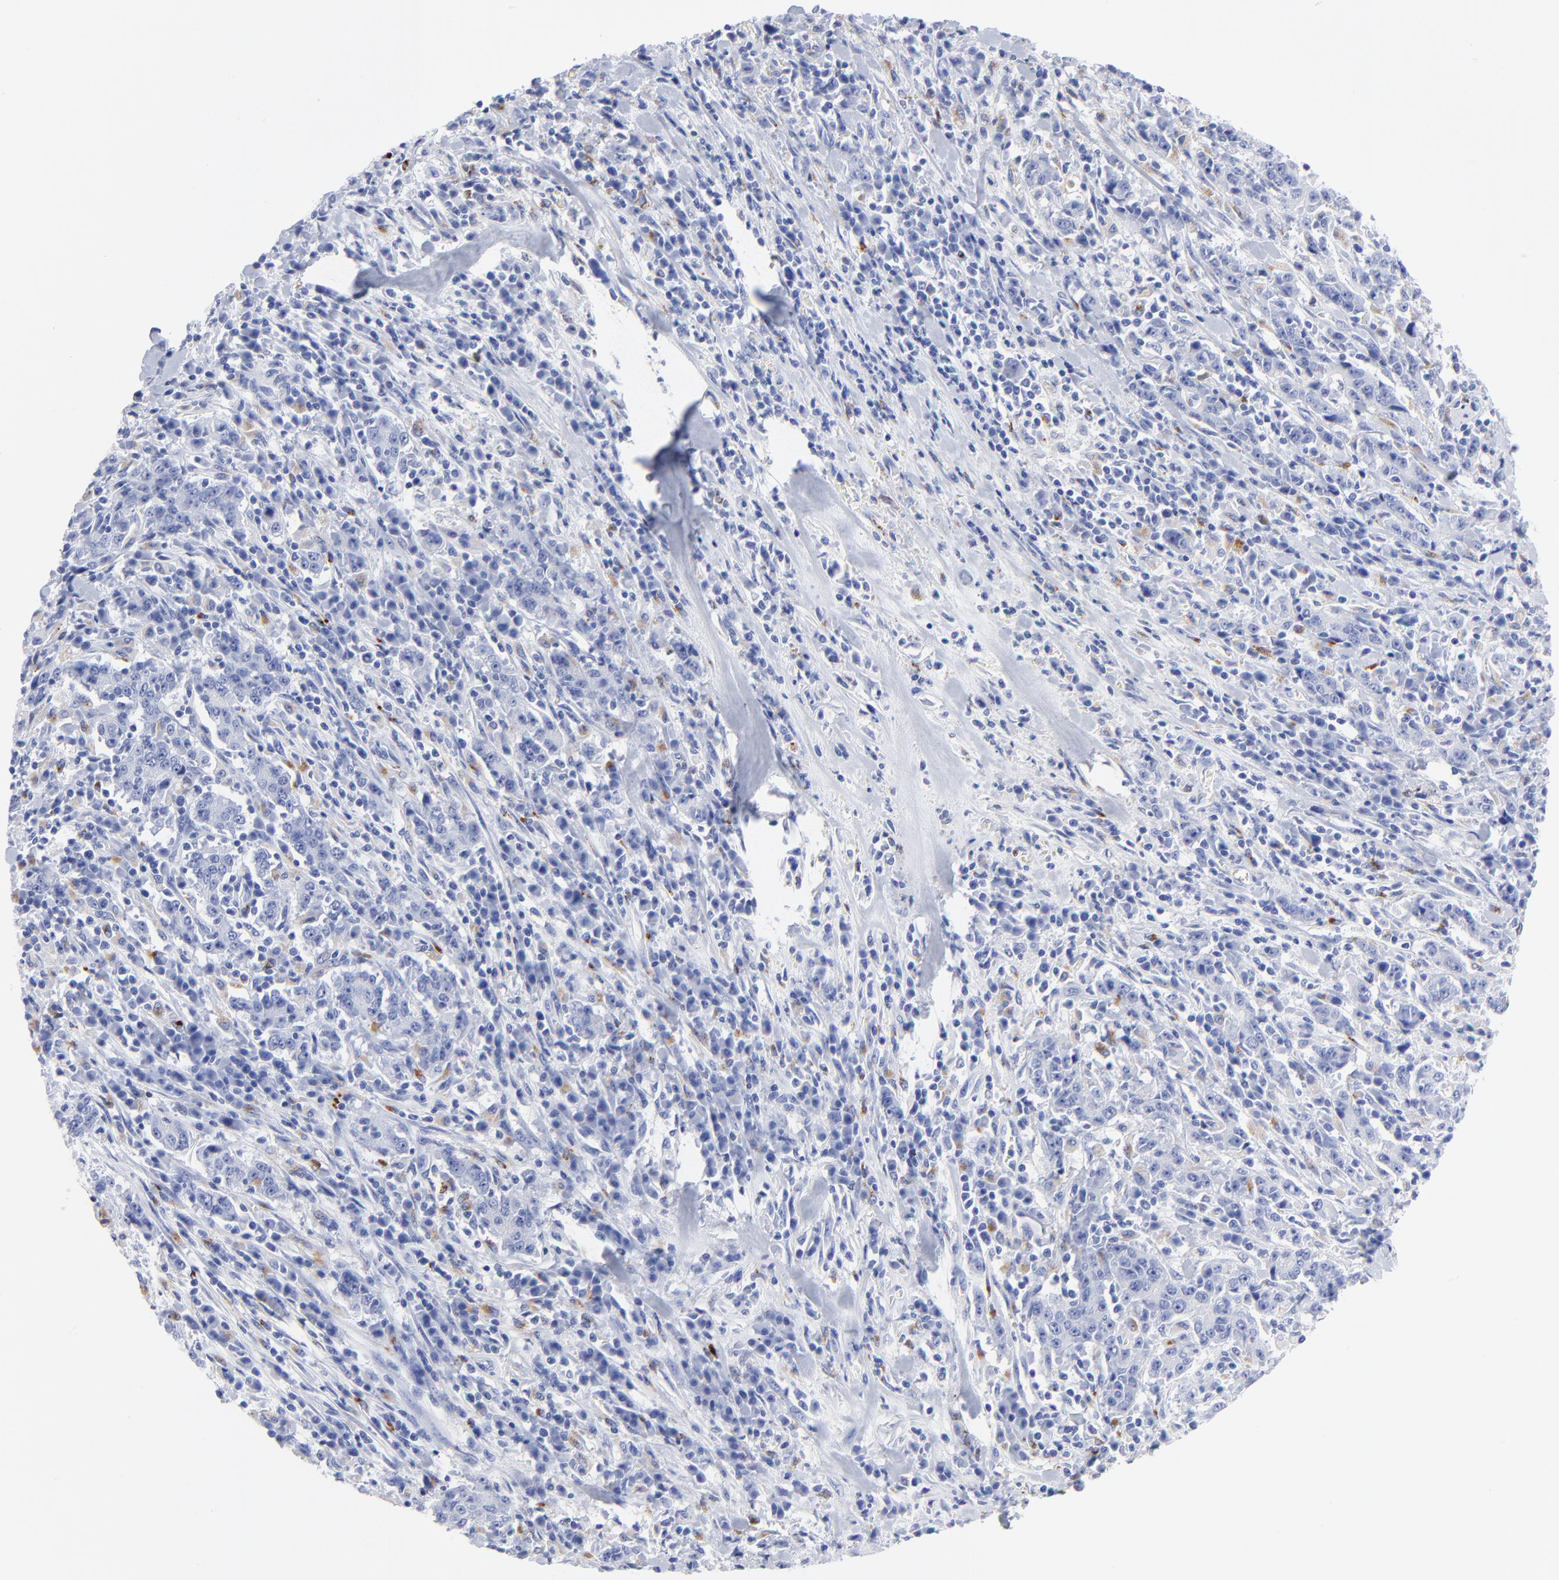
{"staining": {"intensity": "negative", "quantity": "none", "location": "none"}, "tissue": "stomach cancer", "cell_type": "Tumor cells", "image_type": "cancer", "snomed": [{"axis": "morphology", "description": "Normal tissue, NOS"}, {"axis": "morphology", "description": "Adenocarcinoma, NOS"}, {"axis": "topography", "description": "Stomach, upper"}, {"axis": "topography", "description": "Stomach"}], "caption": "This micrograph is of stomach cancer (adenocarcinoma) stained with IHC to label a protein in brown with the nuclei are counter-stained blue. There is no positivity in tumor cells. Nuclei are stained in blue.", "gene": "CPVL", "patient": {"sex": "male", "age": 59}}